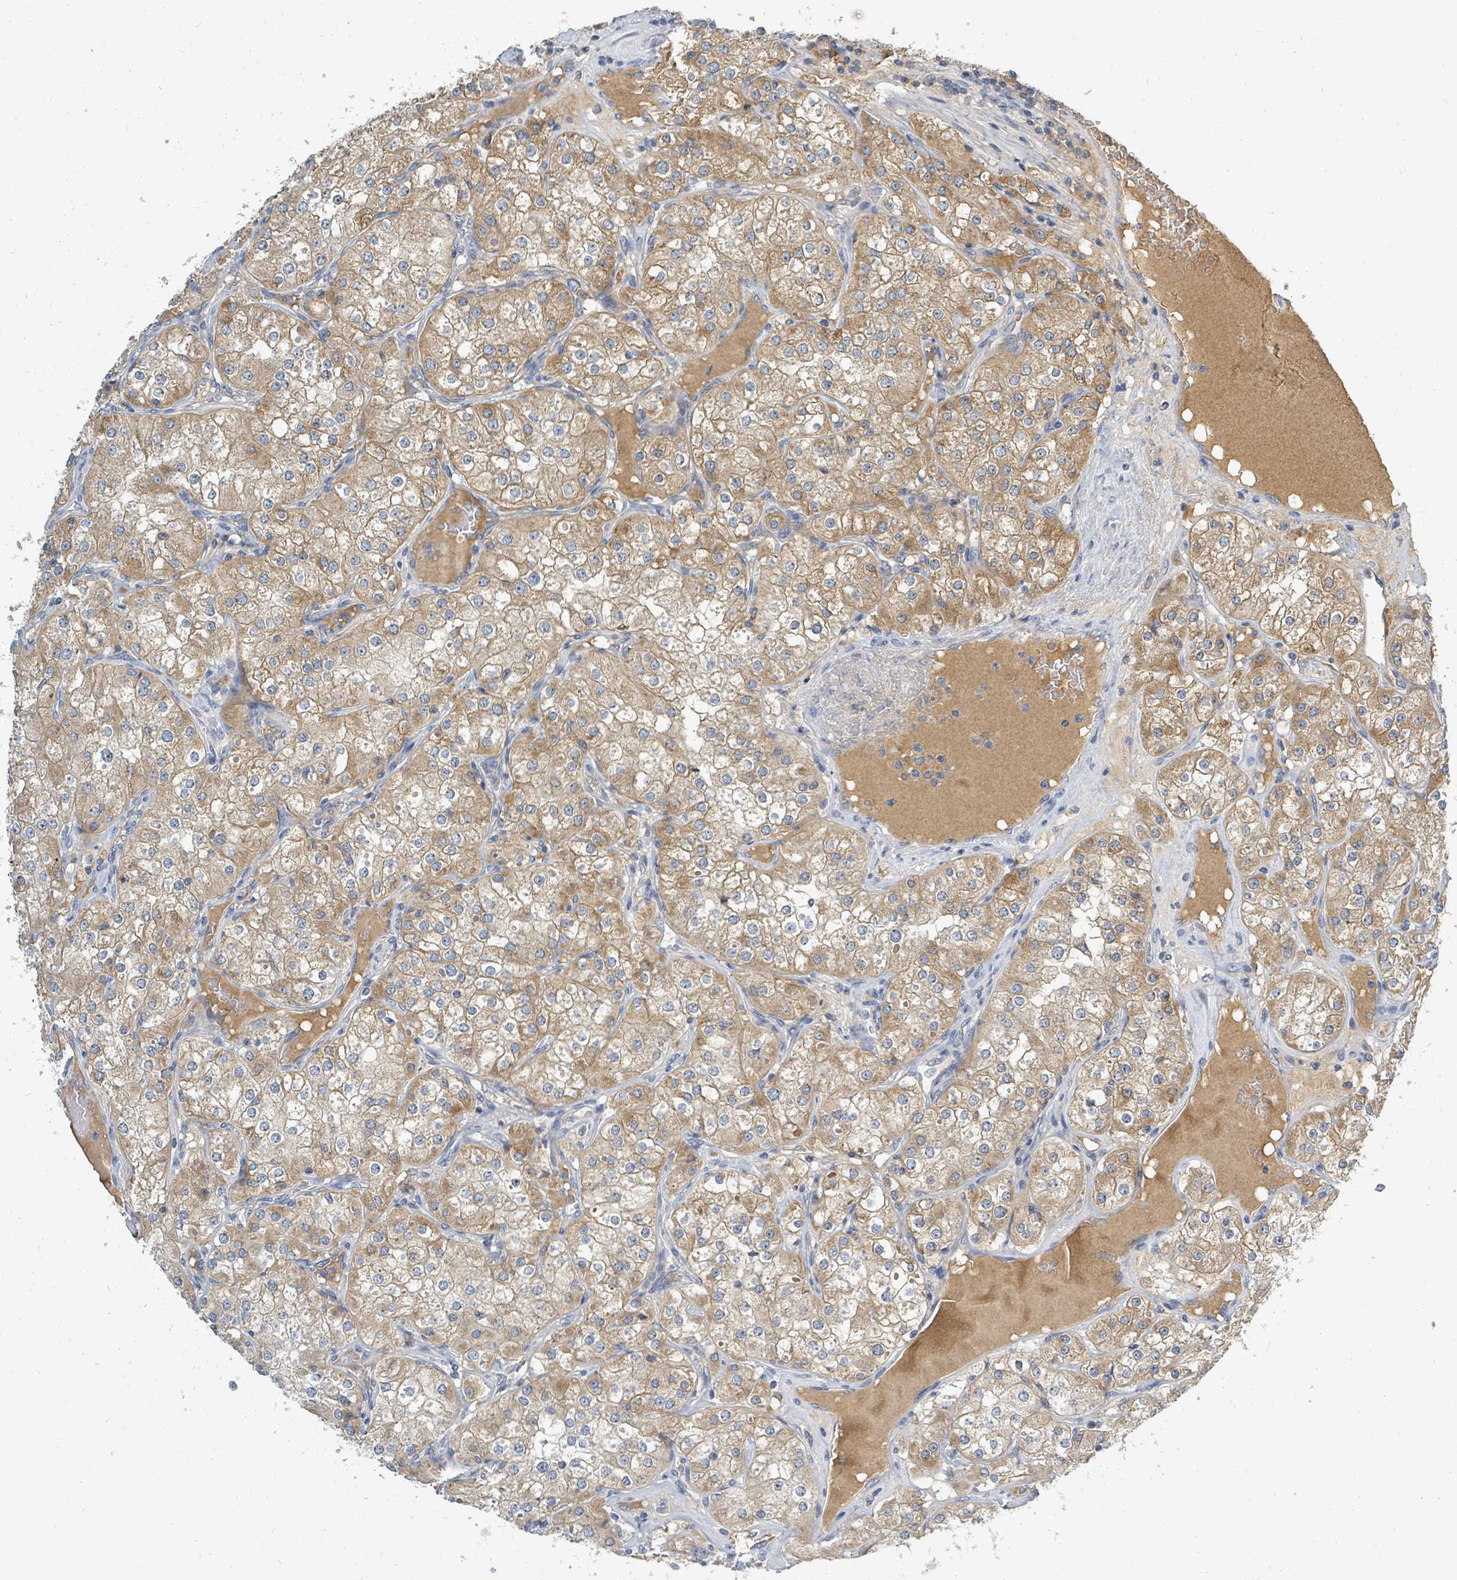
{"staining": {"intensity": "moderate", "quantity": ">75%", "location": "cytoplasmic/membranous"}, "tissue": "renal cancer", "cell_type": "Tumor cells", "image_type": "cancer", "snomed": [{"axis": "morphology", "description": "Adenocarcinoma, NOS"}, {"axis": "topography", "description": "Kidney"}], "caption": "A medium amount of moderate cytoplasmic/membranous expression is present in about >75% of tumor cells in renal adenocarcinoma tissue.", "gene": "SLC25A23", "patient": {"sex": "male", "age": 77}}